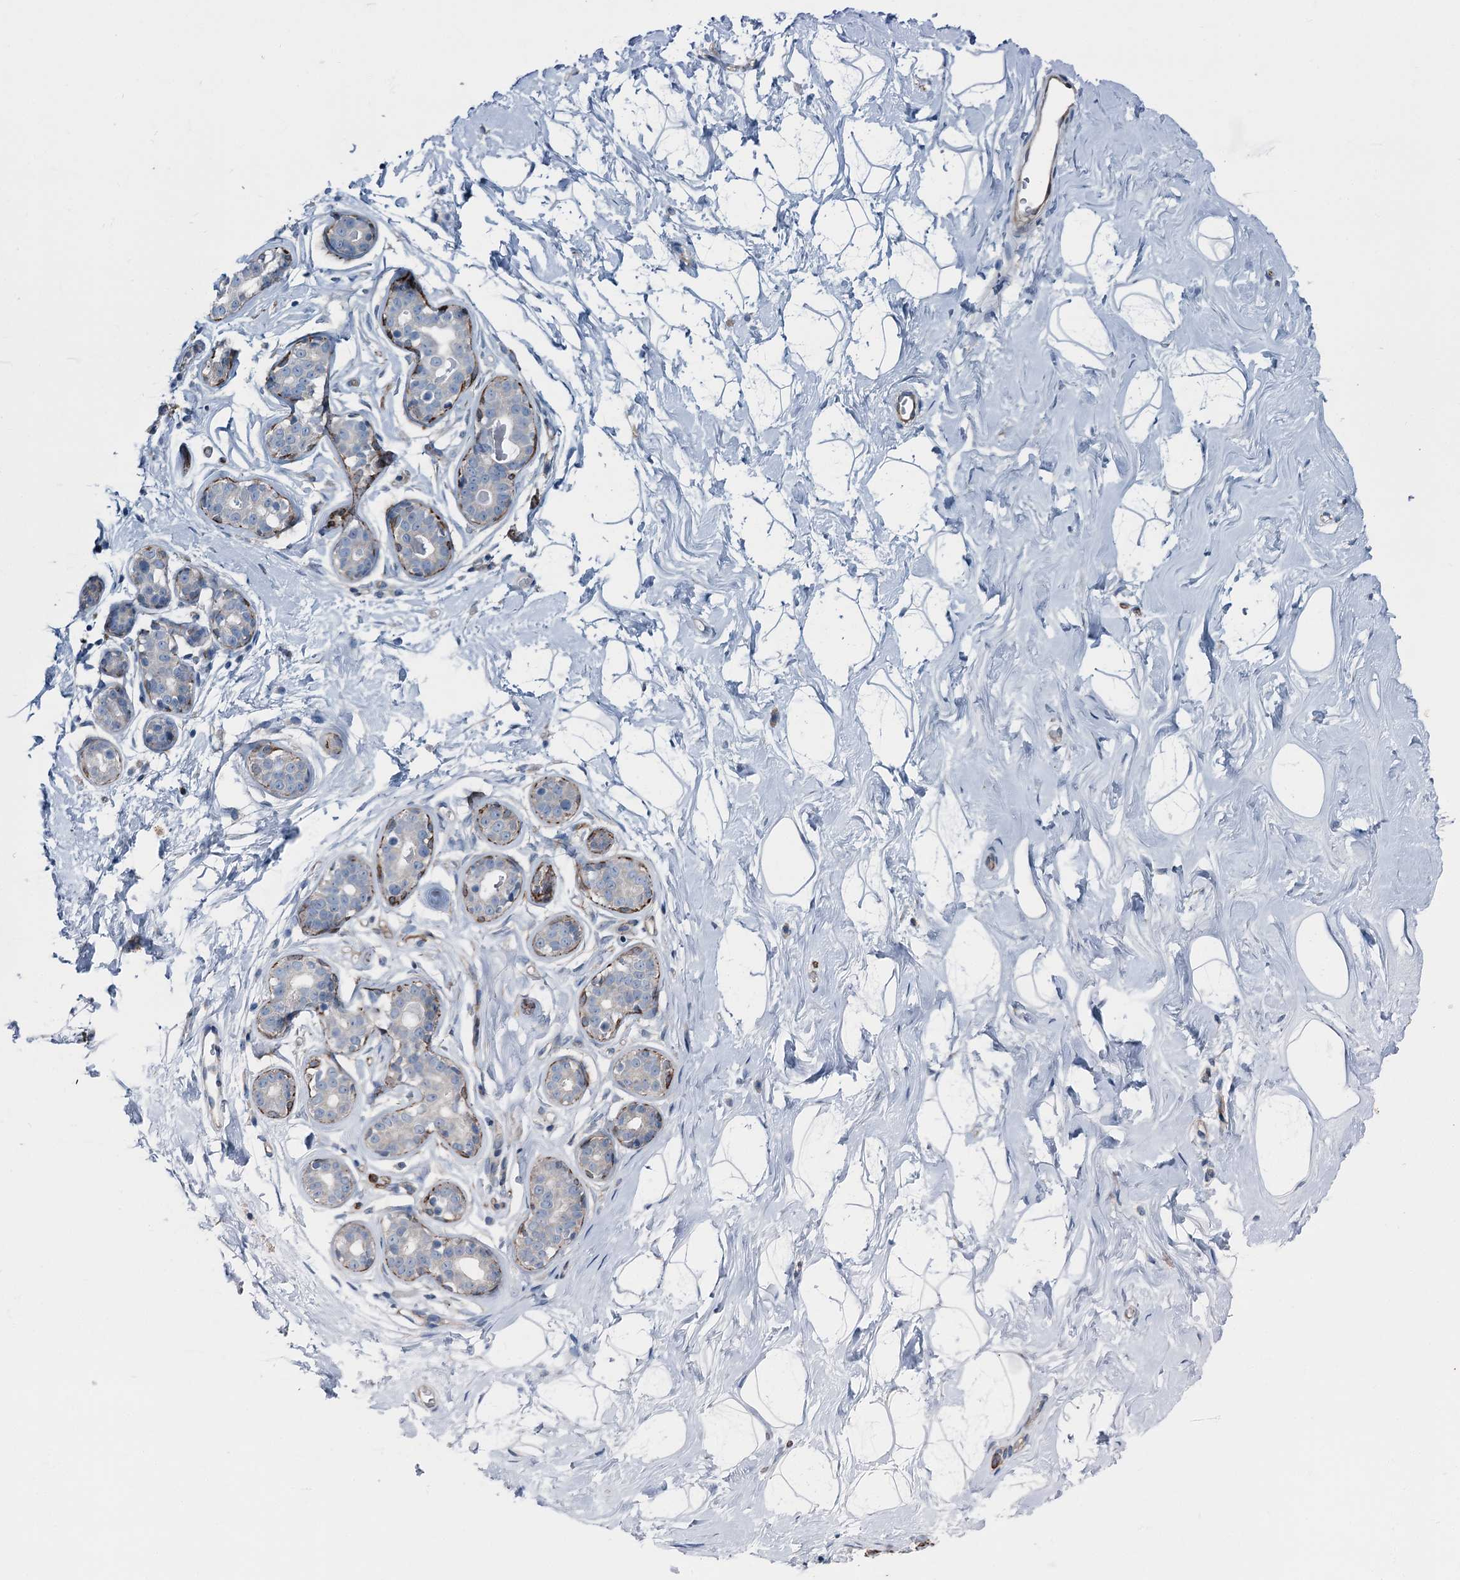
{"staining": {"intensity": "negative", "quantity": "none", "location": "none"}, "tissue": "breast", "cell_type": "Adipocytes", "image_type": "normal", "snomed": [{"axis": "morphology", "description": "Normal tissue, NOS"}, {"axis": "morphology", "description": "Adenoma, NOS"}, {"axis": "topography", "description": "Breast"}], "caption": "There is no significant staining in adipocytes of breast. (Immunohistochemistry (ihc), brightfield microscopy, high magnification).", "gene": "AXL", "patient": {"sex": "female", "age": 23}}